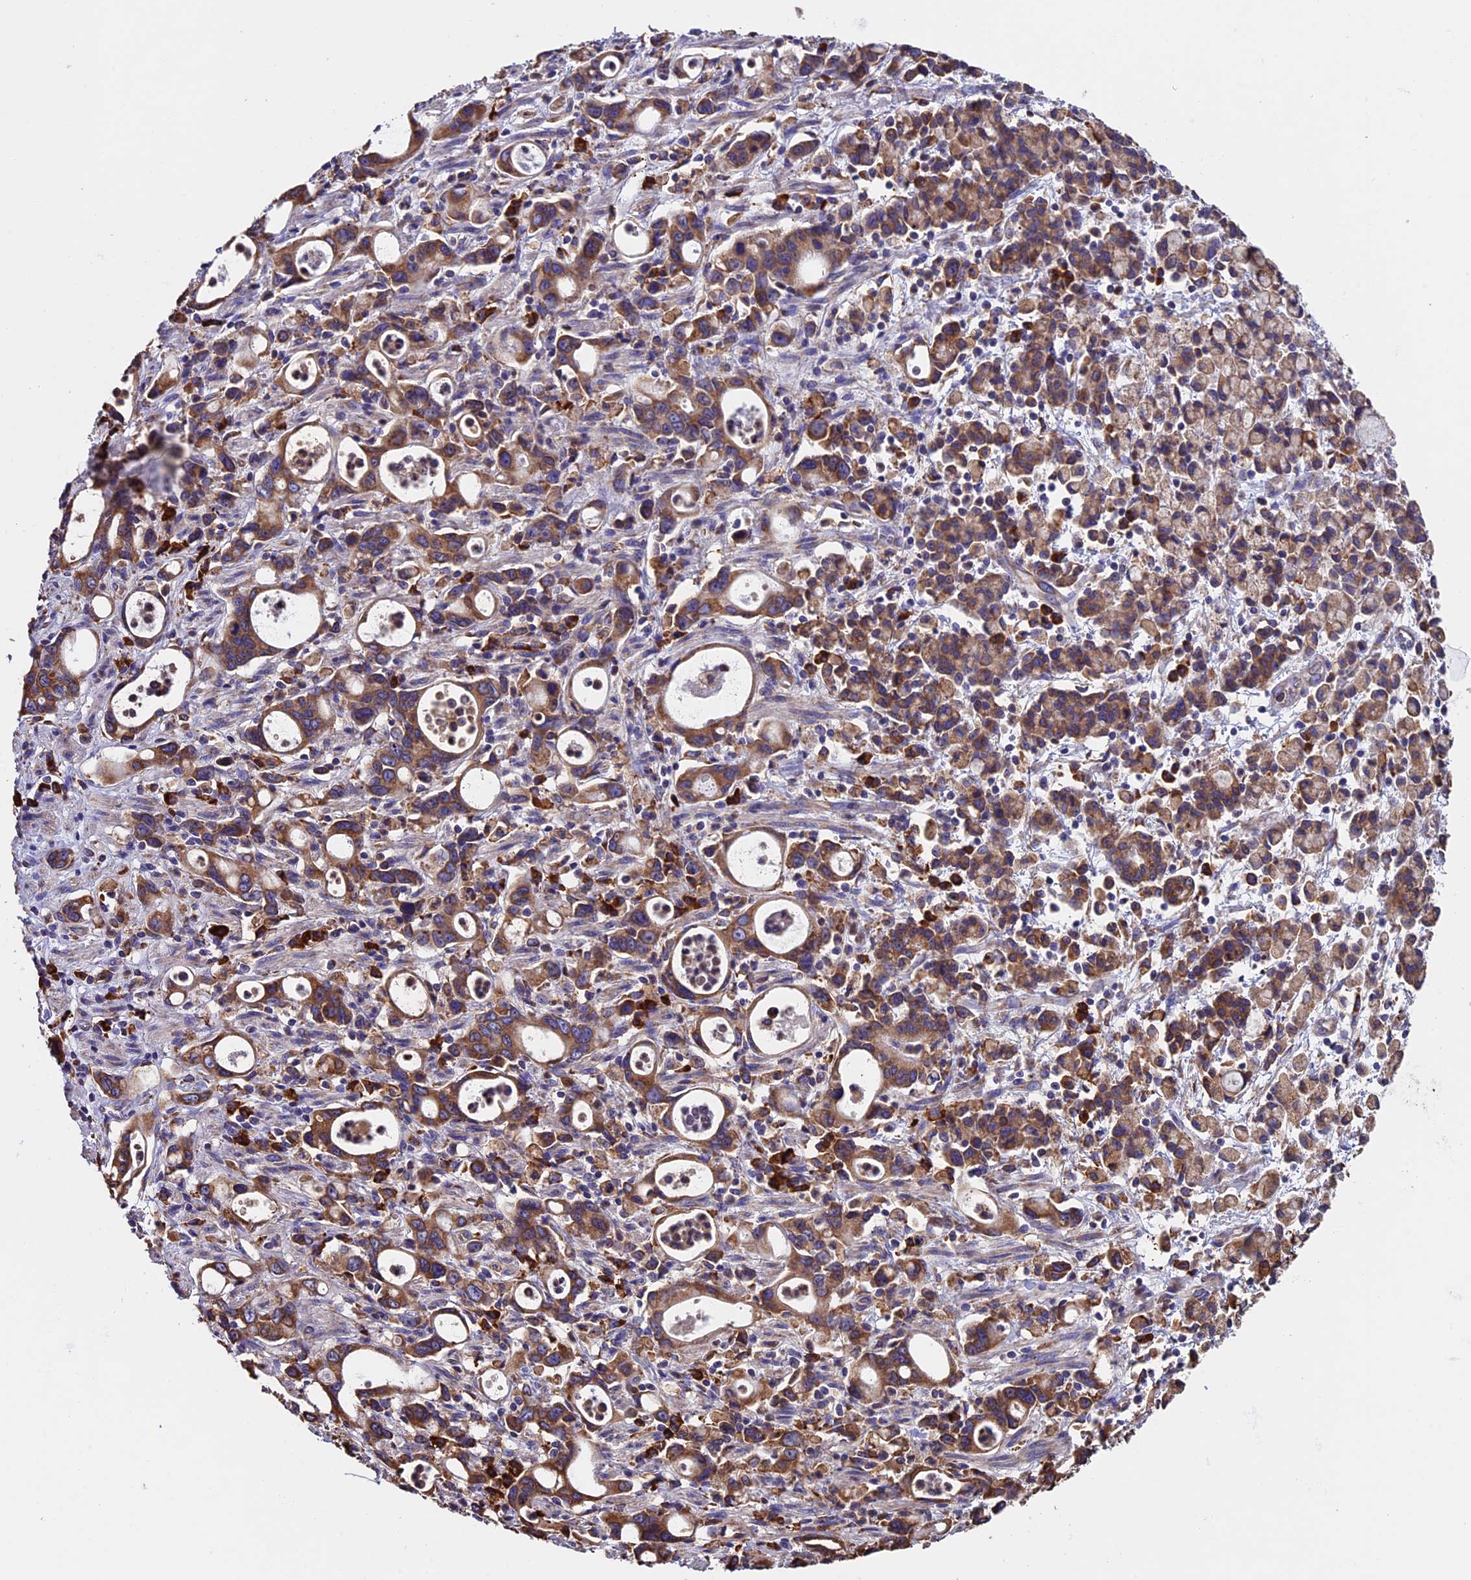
{"staining": {"intensity": "moderate", "quantity": ">75%", "location": "cytoplasmic/membranous"}, "tissue": "stomach cancer", "cell_type": "Tumor cells", "image_type": "cancer", "snomed": [{"axis": "morphology", "description": "Adenocarcinoma, NOS"}, {"axis": "topography", "description": "Stomach, lower"}], "caption": "Immunohistochemical staining of human stomach cancer reveals moderate cytoplasmic/membranous protein positivity in about >75% of tumor cells.", "gene": "BTBD3", "patient": {"sex": "female", "age": 43}}